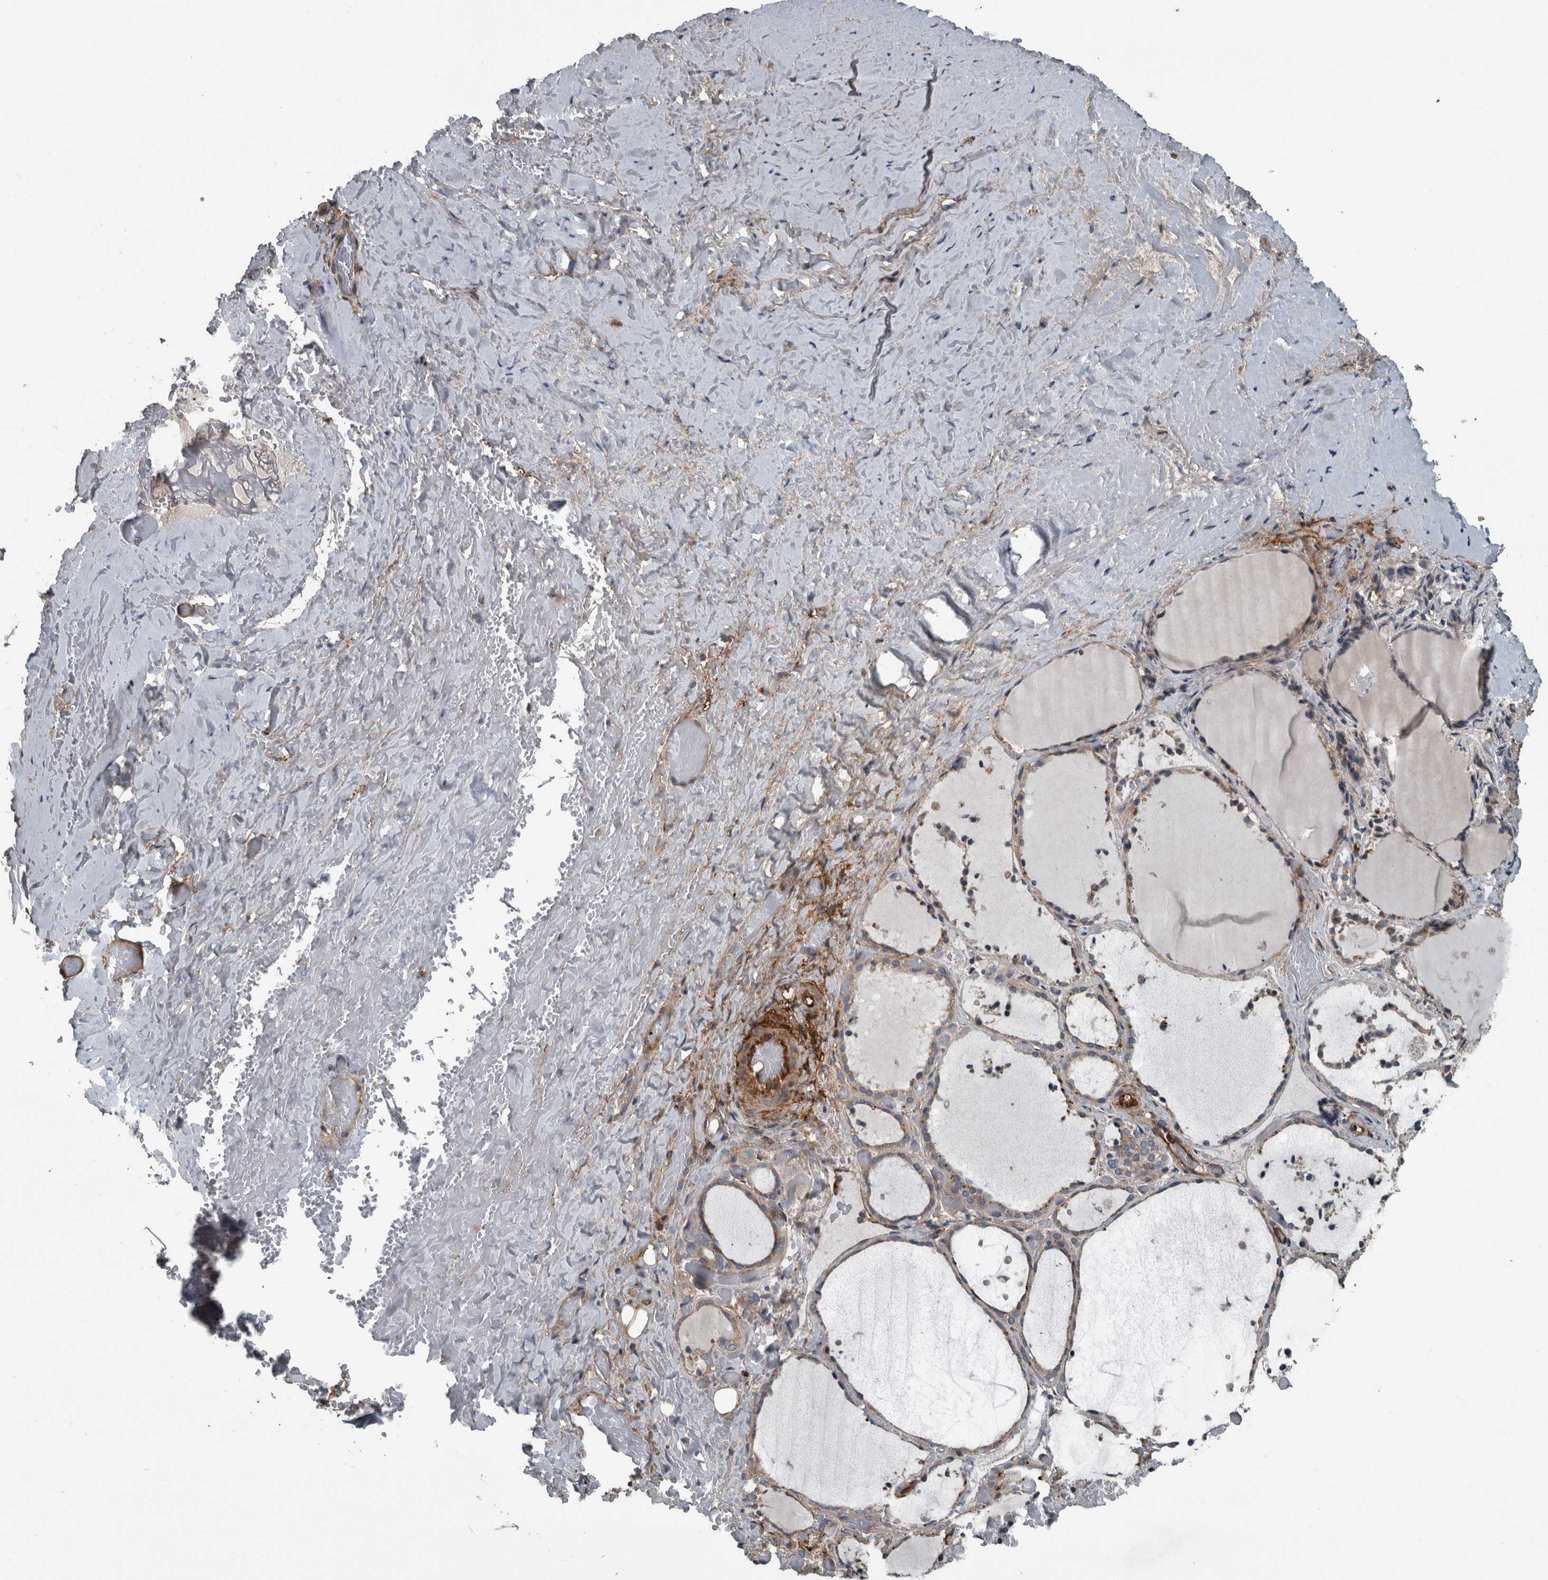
{"staining": {"intensity": "weak", "quantity": ">75%", "location": "cytoplasmic/membranous"}, "tissue": "thyroid gland", "cell_type": "Glandular cells", "image_type": "normal", "snomed": [{"axis": "morphology", "description": "Normal tissue, NOS"}, {"axis": "topography", "description": "Thyroid gland"}], "caption": "Thyroid gland stained with immunohistochemistry reveals weak cytoplasmic/membranous positivity in about >75% of glandular cells.", "gene": "EXOC8", "patient": {"sex": "female", "age": 44}}